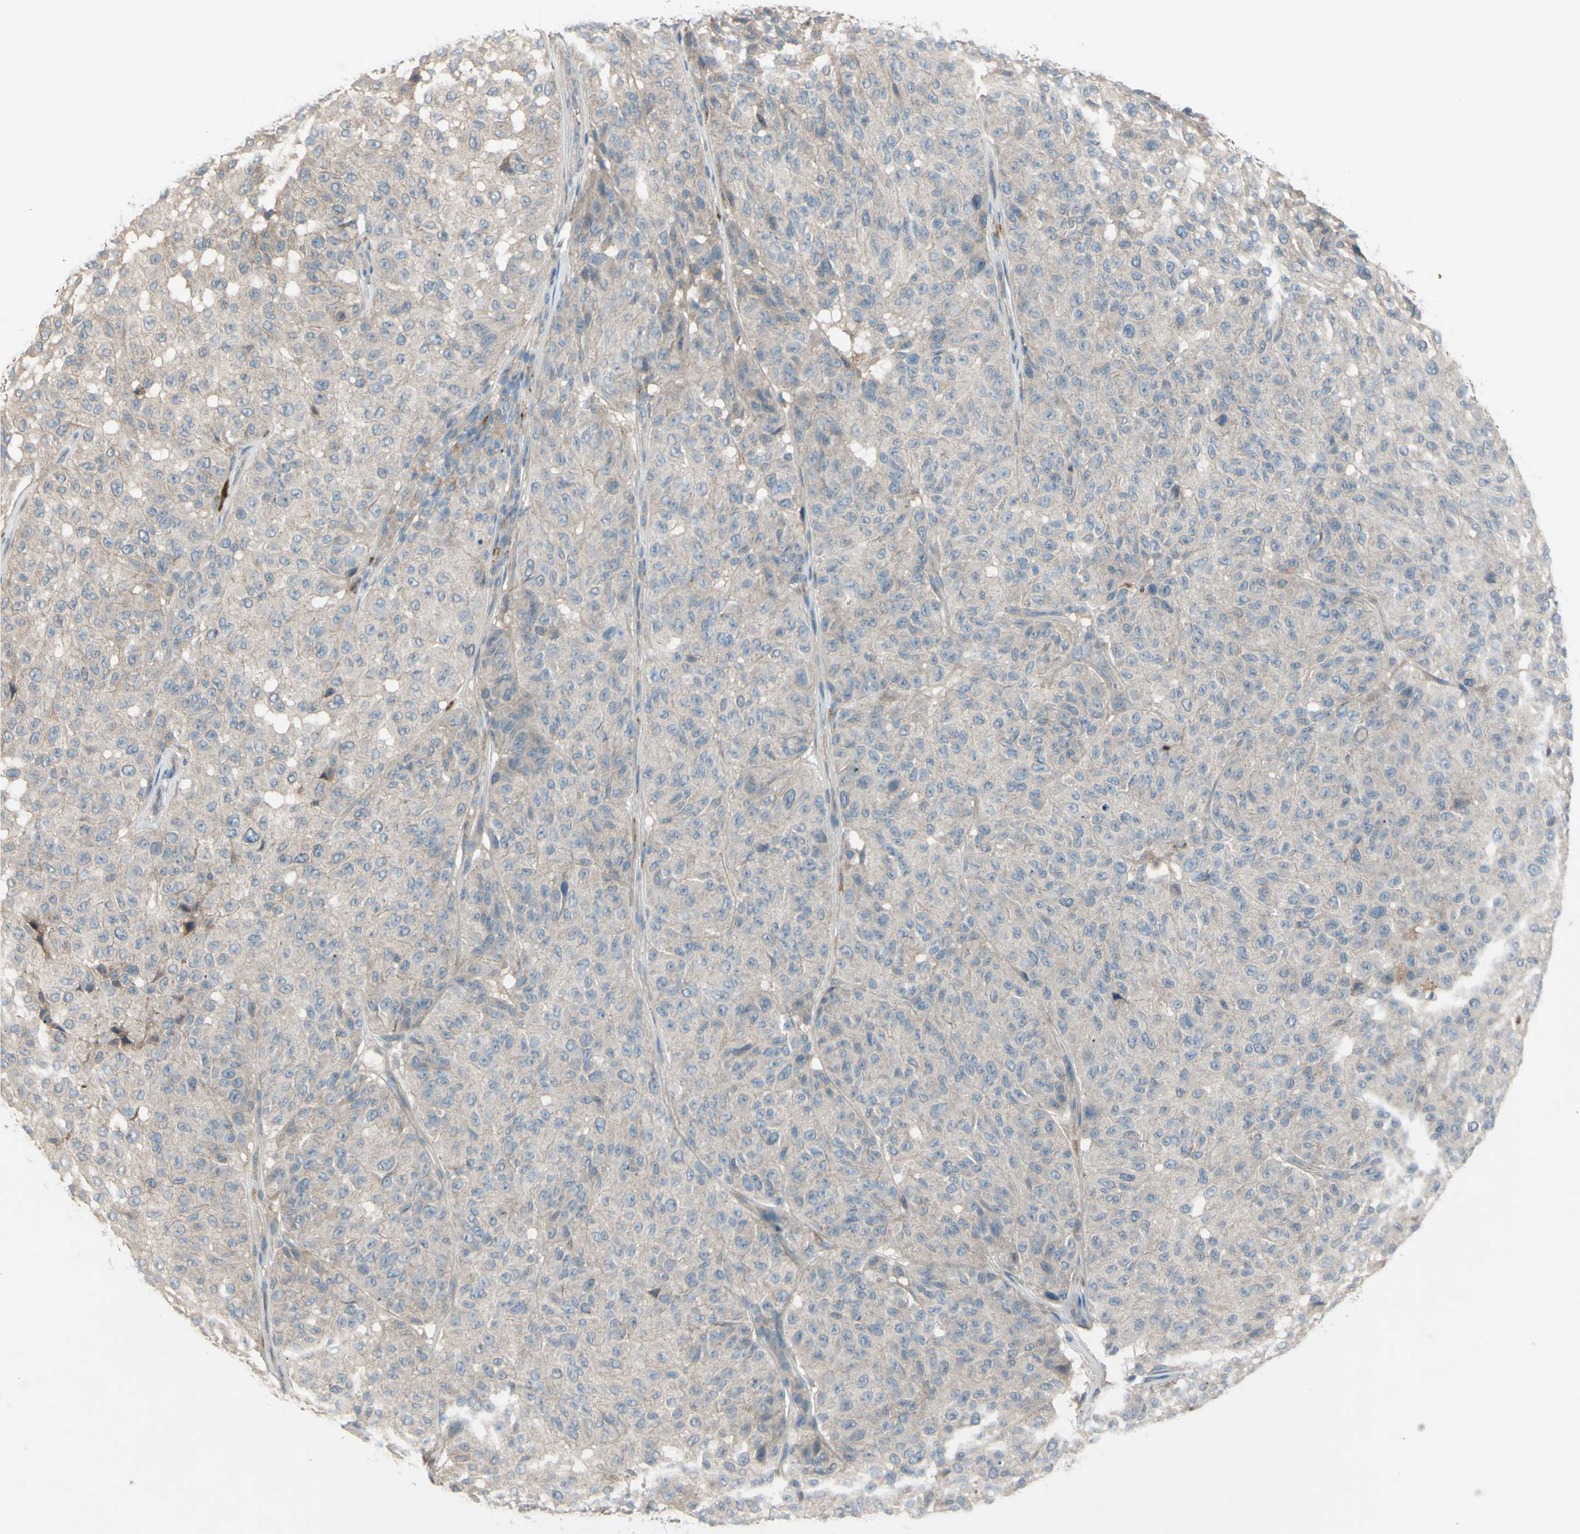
{"staining": {"intensity": "moderate", "quantity": "<25%", "location": "cytoplasmic/membranous"}, "tissue": "melanoma", "cell_type": "Tumor cells", "image_type": "cancer", "snomed": [{"axis": "morphology", "description": "Malignant melanoma, NOS"}, {"axis": "topography", "description": "Skin"}], "caption": "There is low levels of moderate cytoplasmic/membranous expression in tumor cells of melanoma, as demonstrated by immunohistochemical staining (brown color).", "gene": "AFP", "patient": {"sex": "female", "age": 46}}